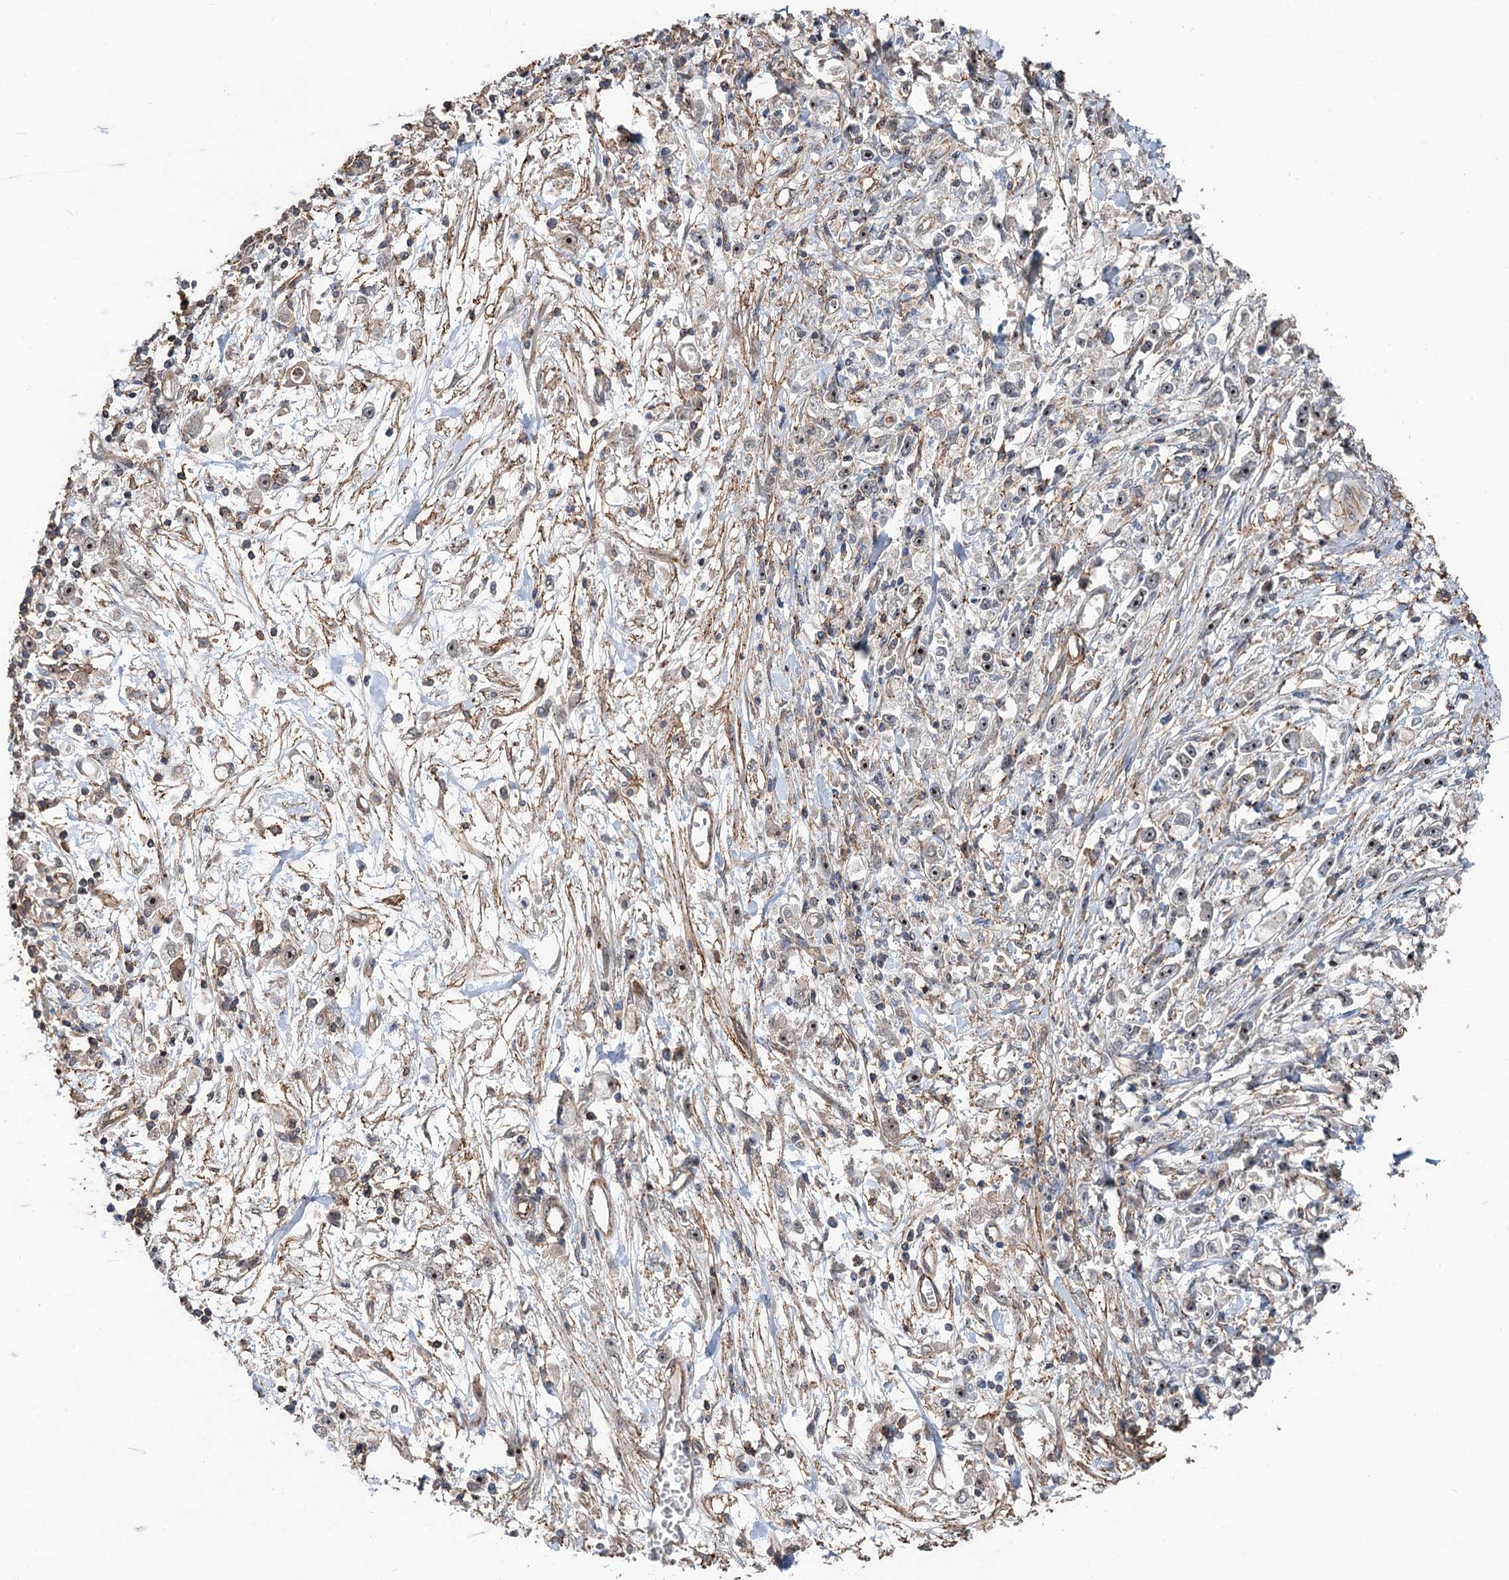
{"staining": {"intensity": "weak", "quantity": "<25%", "location": "nuclear"}, "tissue": "stomach cancer", "cell_type": "Tumor cells", "image_type": "cancer", "snomed": [{"axis": "morphology", "description": "Adenocarcinoma, NOS"}, {"axis": "topography", "description": "Stomach"}], "caption": "There is no significant staining in tumor cells of stomach adenocarcinoma.", "gene": "TMA16", "patient": {"sex": "female", "age": 59}}